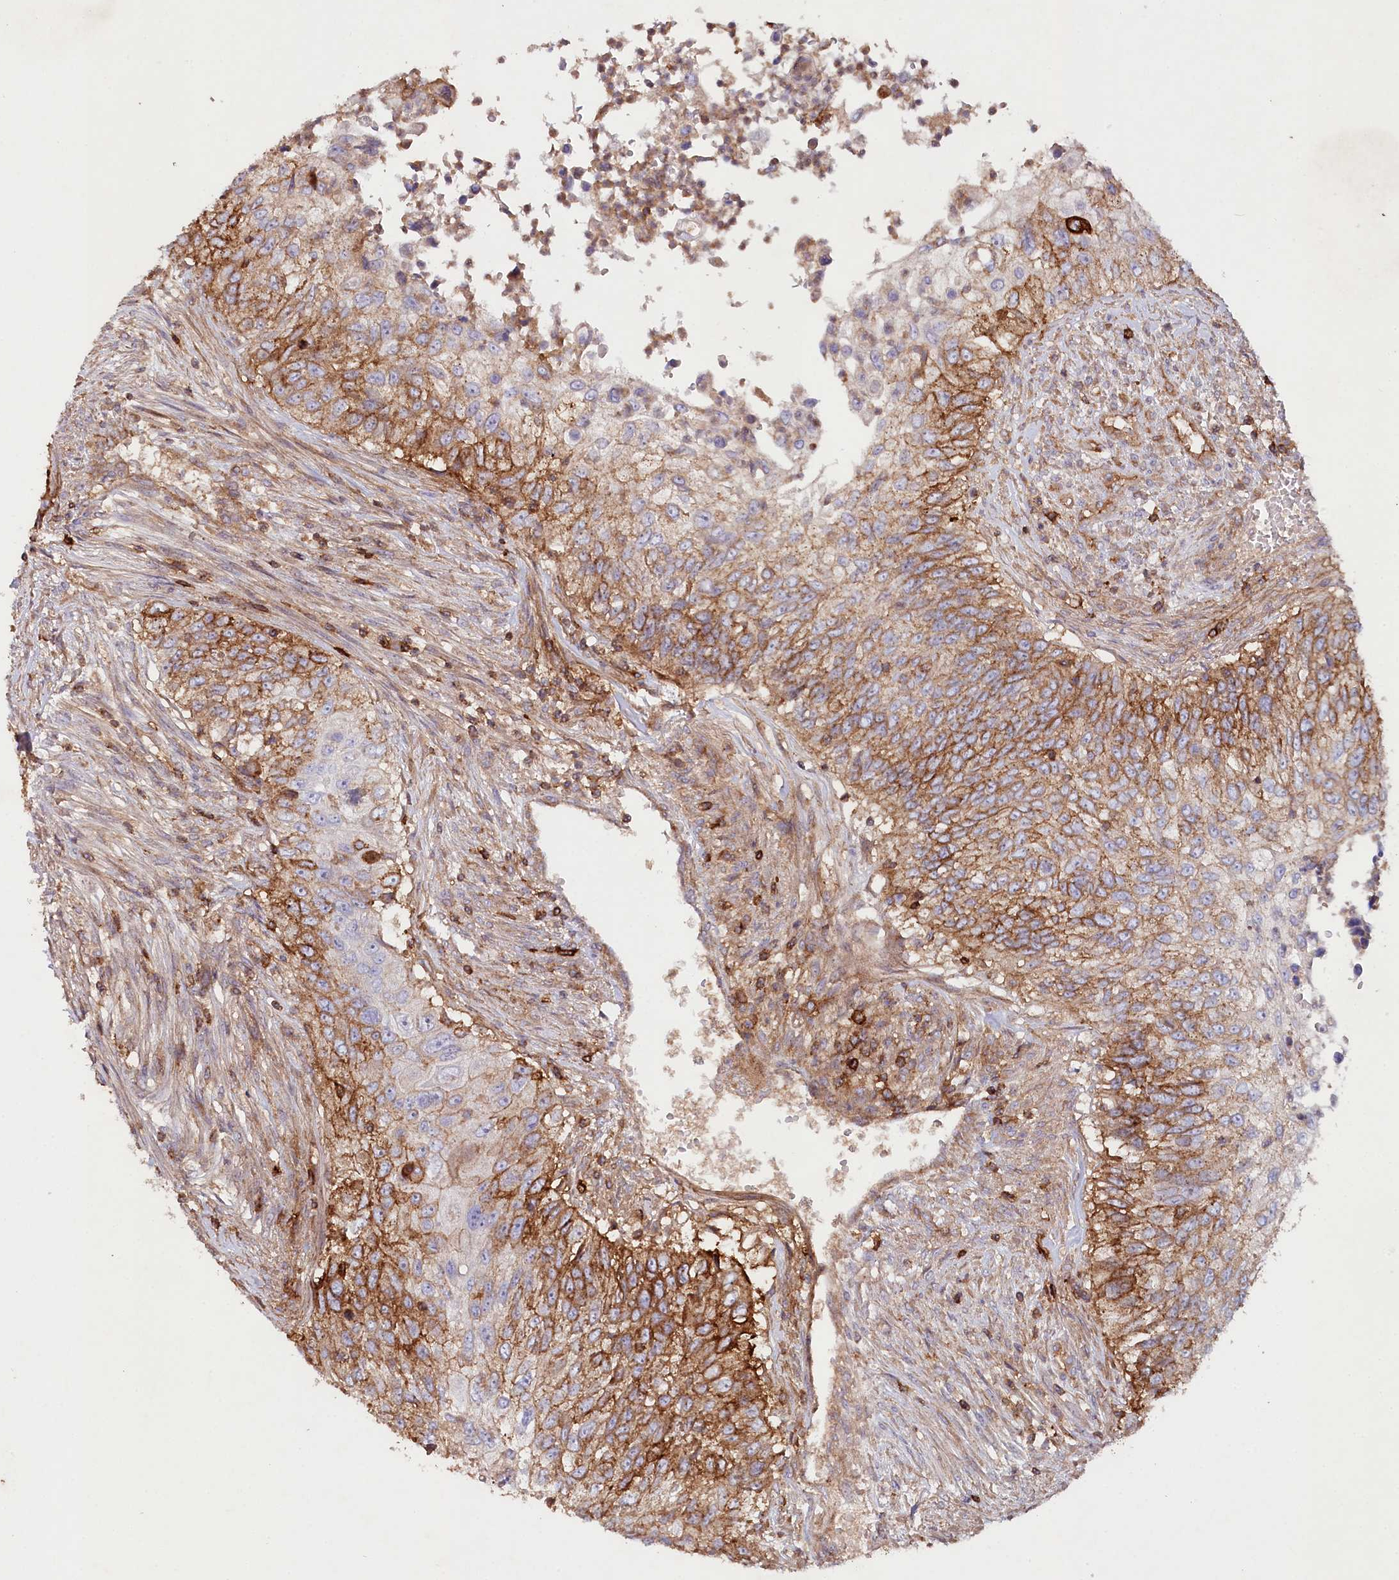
{"staining": {"intensity": "strong", "quantity": "25%-75%", "location": "cytoplasmic/membranous"}, "tissue": "urothelial cancer", "cell_type": "Tumor cells", "image_type": "cancer", "snomed": [{"axis": "morphology", "description": "Urothelial carcinoma, High grade"}, {"axis": "topography", "description": "Urinary bladder"}], "caption": "This micrograph demonstrates IHC staining of urothelial cancer, with high strong cytoplasmic/membranous positivity in about 25%-75% of tumor cells.", "gene": "RBP5", "patient": {"sex": "female", "age": 60}}